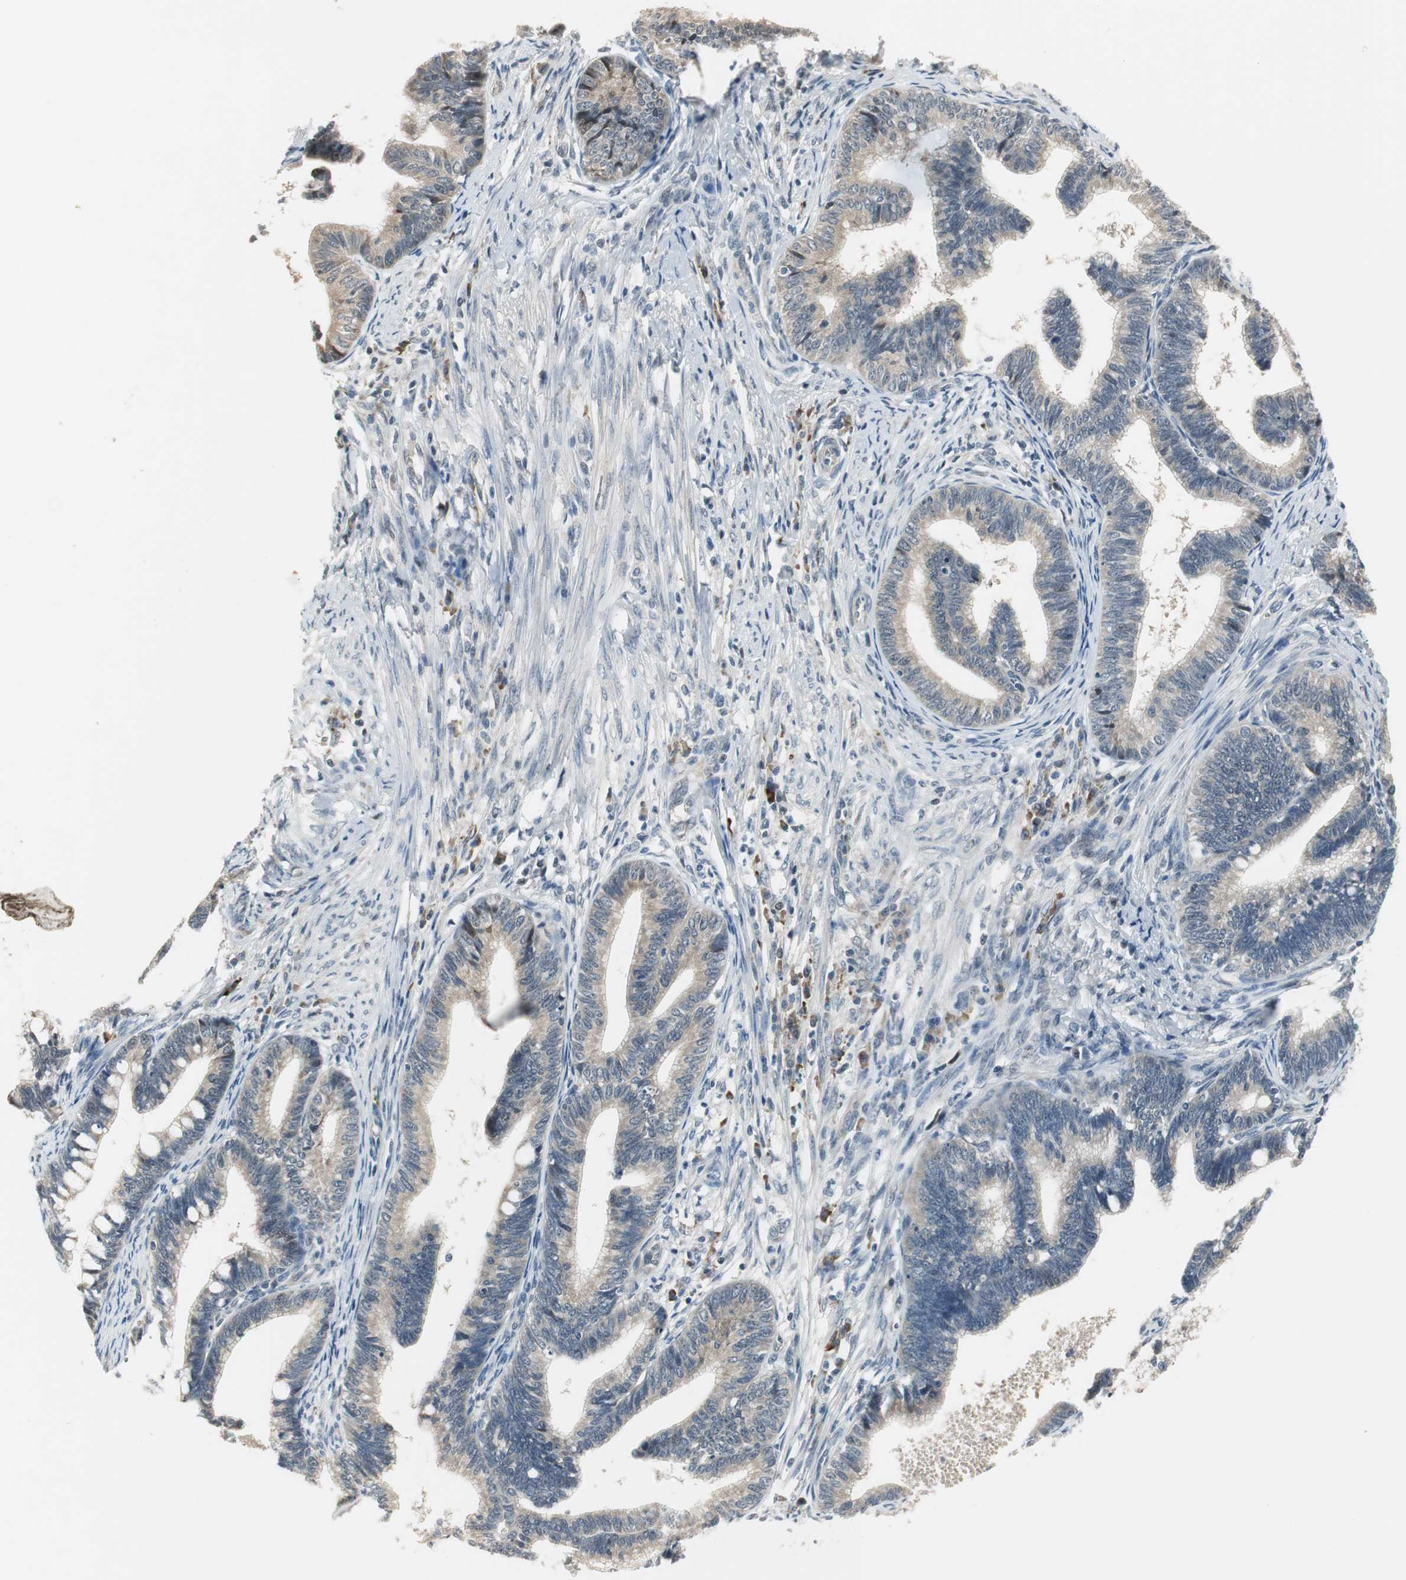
{"staining": {"intensity": "weak", "quantity": ">75%", "location": "cytoplasmic/membranous"}, "tissue": "cervical cancer", "cell_type": "Tumor cells", "image_type": "cancer", "snomed": [{"axis": "morphology", "description": "Adenocarcinoma, NOS"}, {"axis": "topography", "description": "Cervix"}], "caption": "Protein staining displays weak cytoplasmic/membranous expression in approximately >75% of tumor cells in cervical adenocarcinoma.", "gene": "CCT5", "patient": {"sex": "female", "age": 36}}